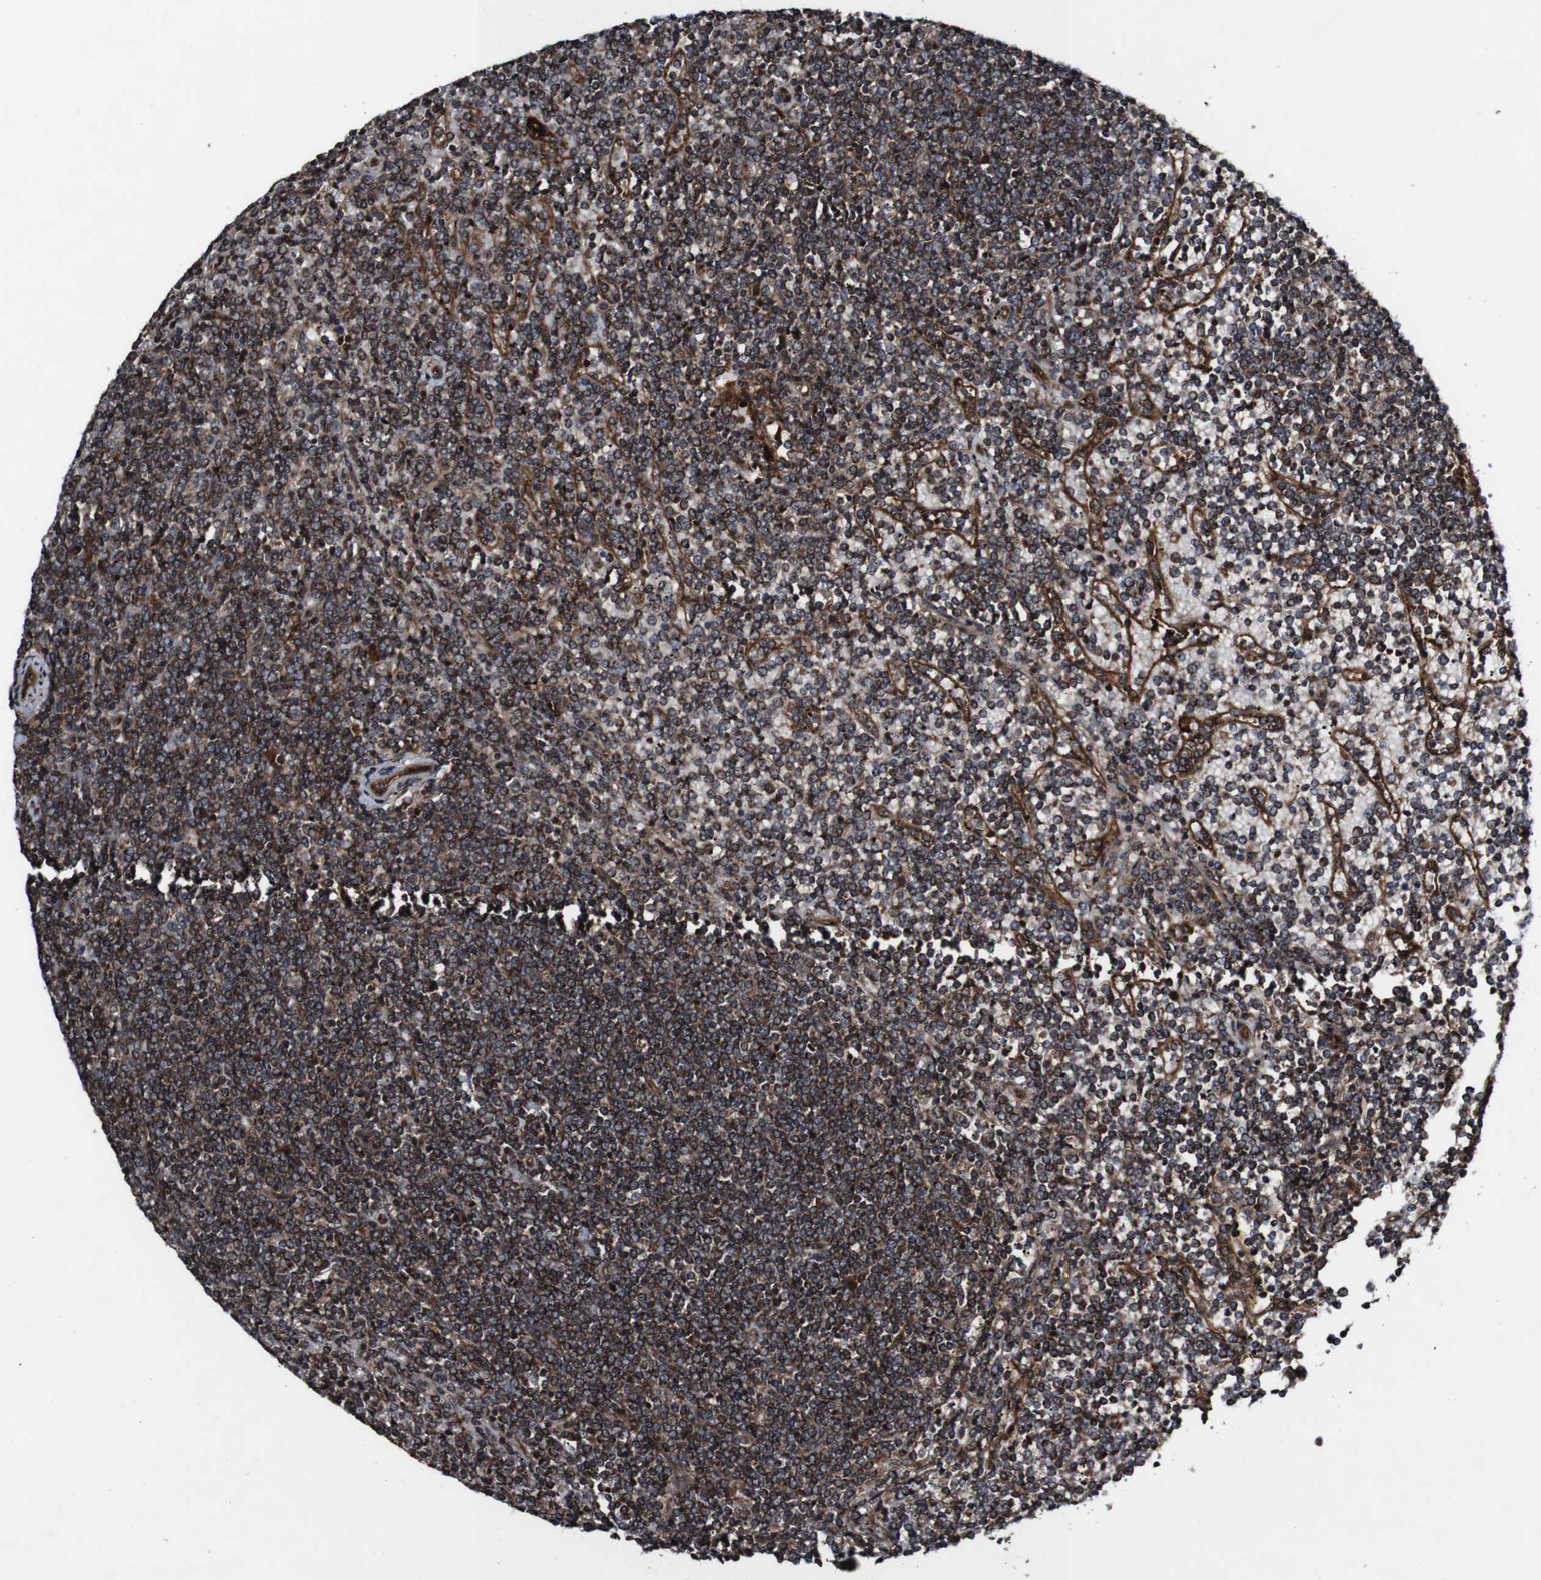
{"staining": {"intensity": "strong", "quantity": ">75%", "location": "cytoplasmic/membranous"}, "tissue": "lymphoma", "cell_type": "Tumor cells", "image_type": "cancer", "snomed": [{"axis": "morphology", "description": "Malignant lymphoma, non-Hodgkin's type, Low grade"}, {"axis": "topography", "description": "Spleen"}], "caption": "A high-resolution photomicrograph shows IHC staining of malignant lymphoma, non-Hodgkin's type (low-grade), which reveals strong cytoplasmic/membranous expression in about >75% of tumor cells.", "gene": "BTN3A3", "patient": {"sex": "female", "age": 19}}